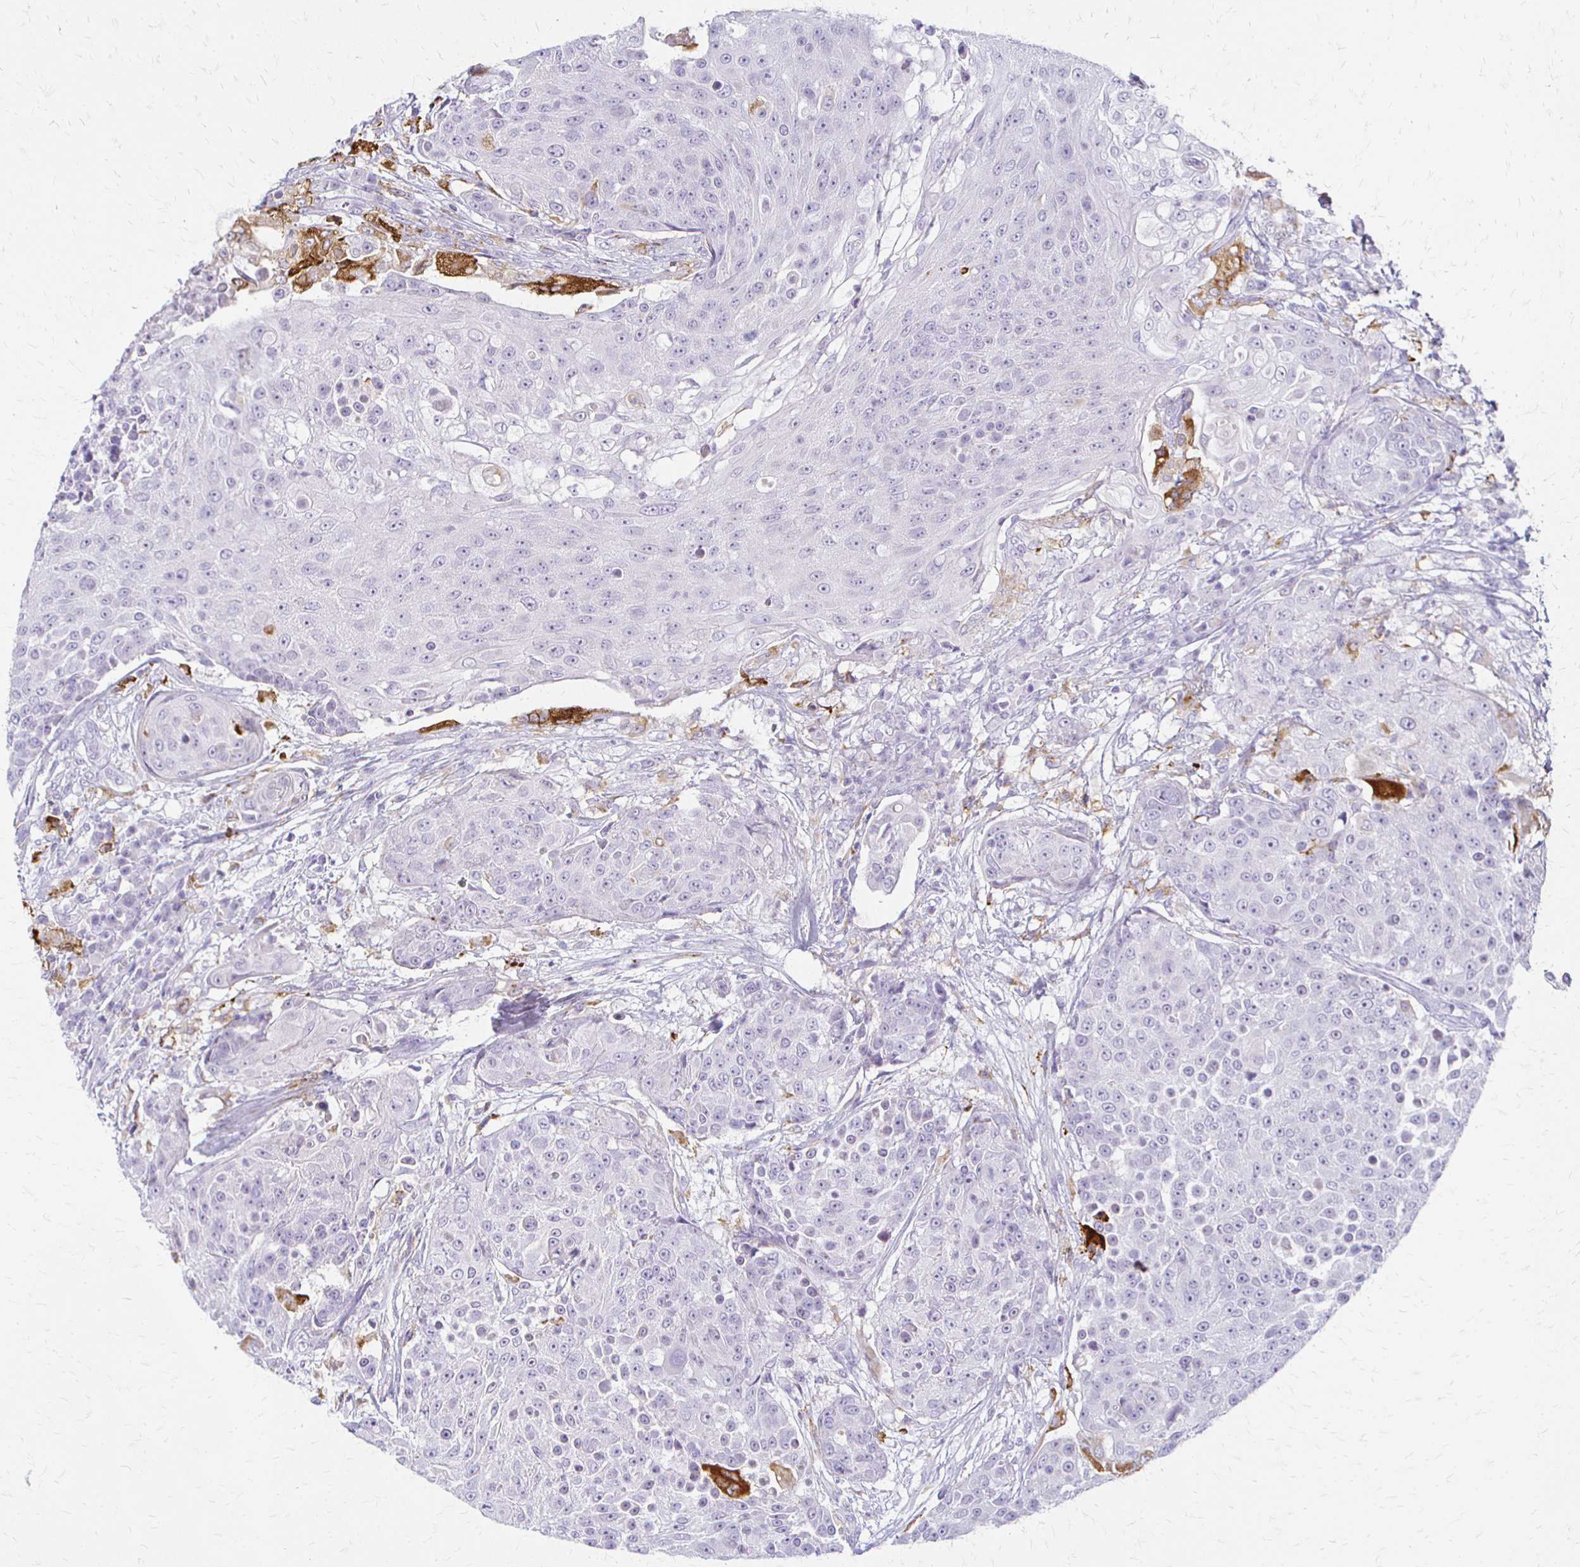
{"staining": {"intensity": "negative", "quantity": "none", "location": "none"}, "tissue": "urothelial cancer", "cell_type": "Tumor cells", "image_type": "cancer", "snomed": [{"axis": "morphology", "description": "Urothelial carcinoma, High grade"}, {"axis": "topography", "description": "Urinary bladder"}], "caption": "Histopathology image shows no significant protein positivity in tumor cells of urothelial carcinoma (high-grade).", "gene": "ACP5", "patient": {"sex": "female", "age": 63}}